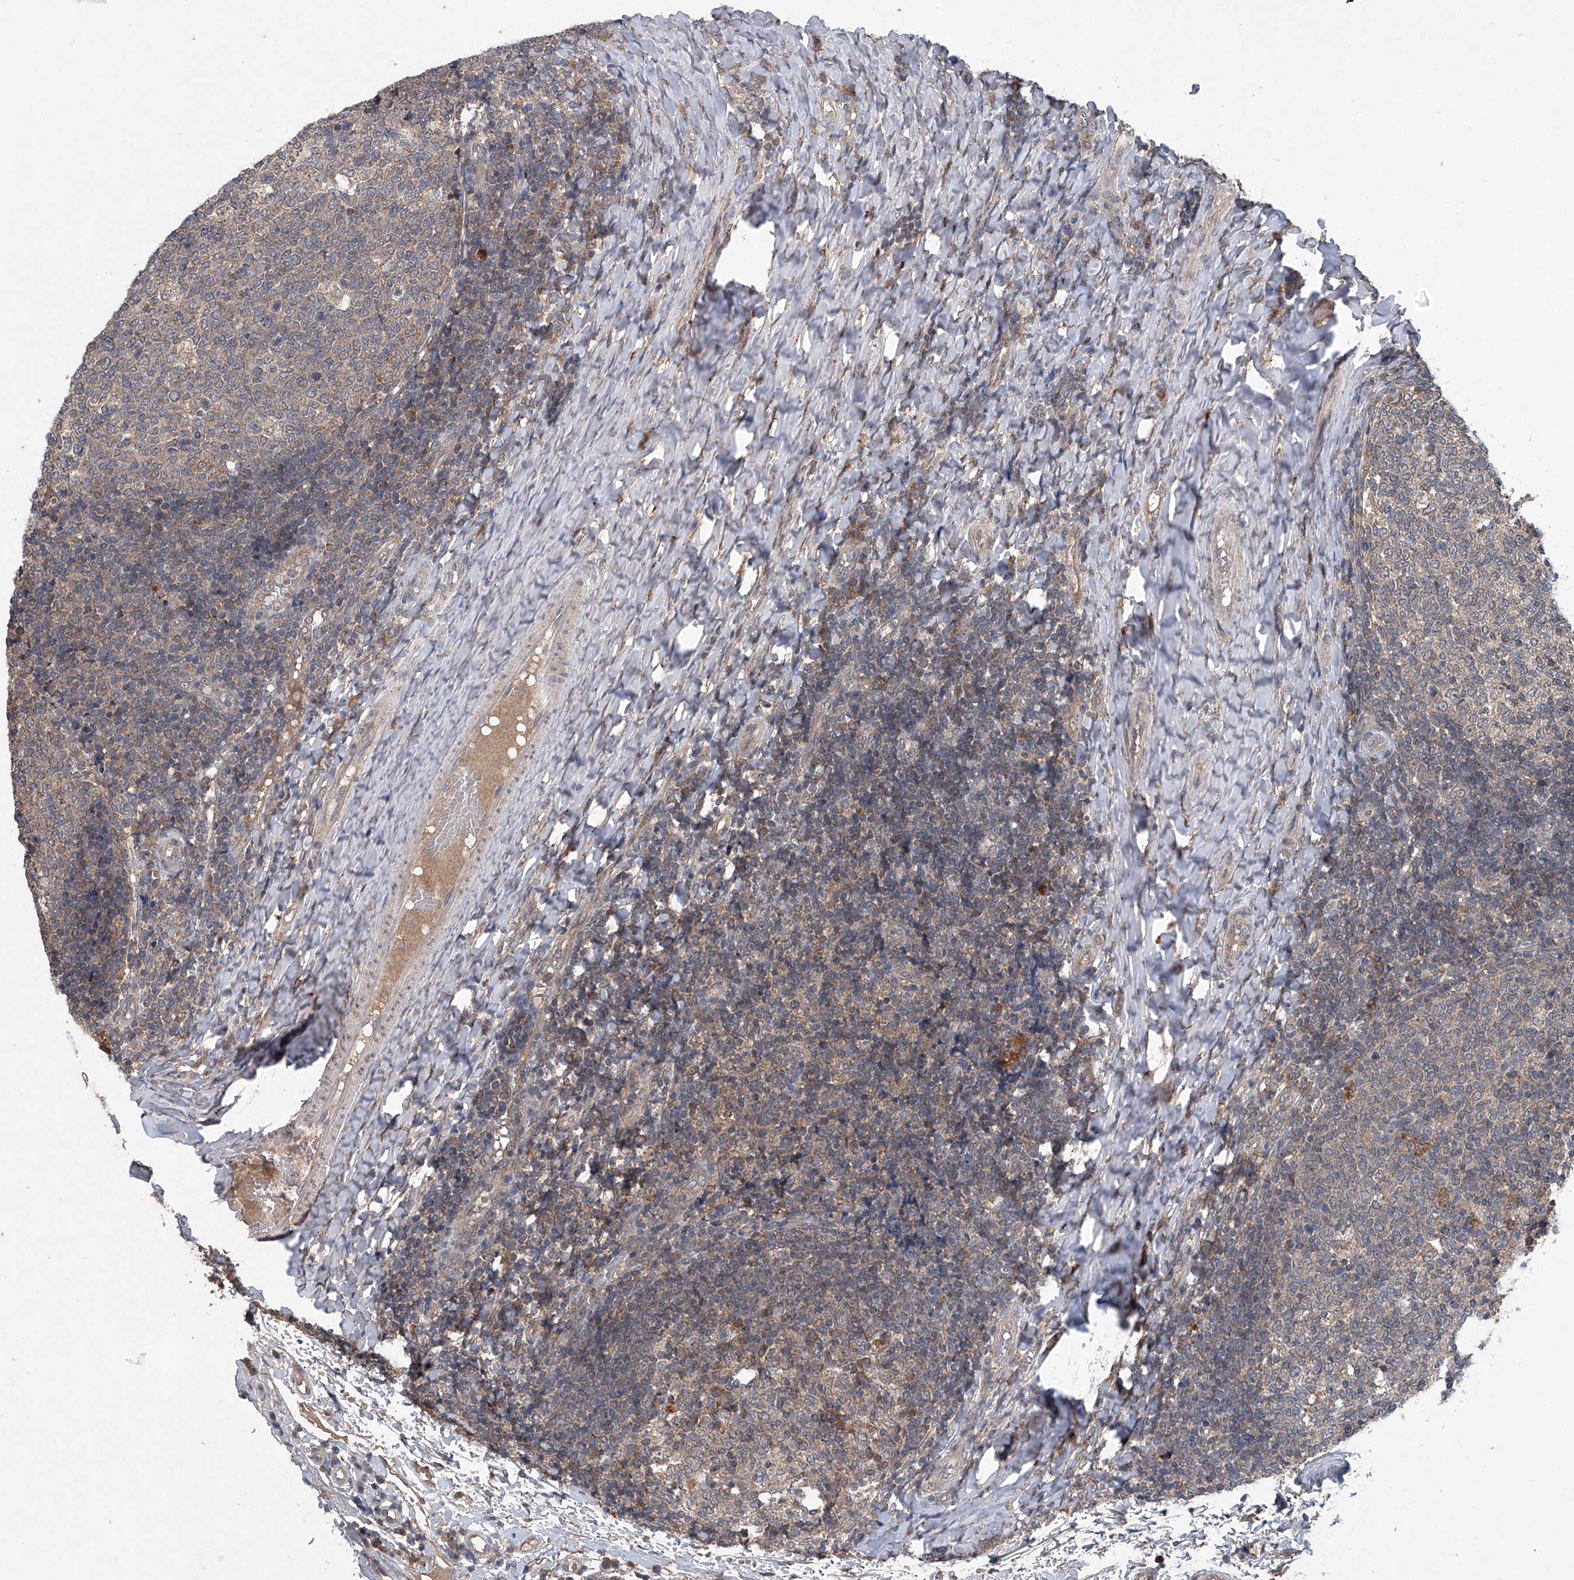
{"staining": {"intensity": "weak", "quantity": "<25%", "location": "cytoplasmic/membranous"}, "tissue": "tonsil", "cell_type": "Germinal center cells", "image_type": "normal", "snomed": [{"axis": "morphology", "description": "Normal tissue, NOS"}, {"axis": "topography", "description": "Tonsil"}], "caption": "An image of human tonsil is negative for staining in germinal center cells. The staining was performed using DAB (3,3'-diaminobenzidine) to visualize the protein expression in brown, while the nuclei were stained in blue with hematoxylin (Magnification: 20x).", "gene": "SUMF2", "patient": {"sex": "female", "age": 19}}